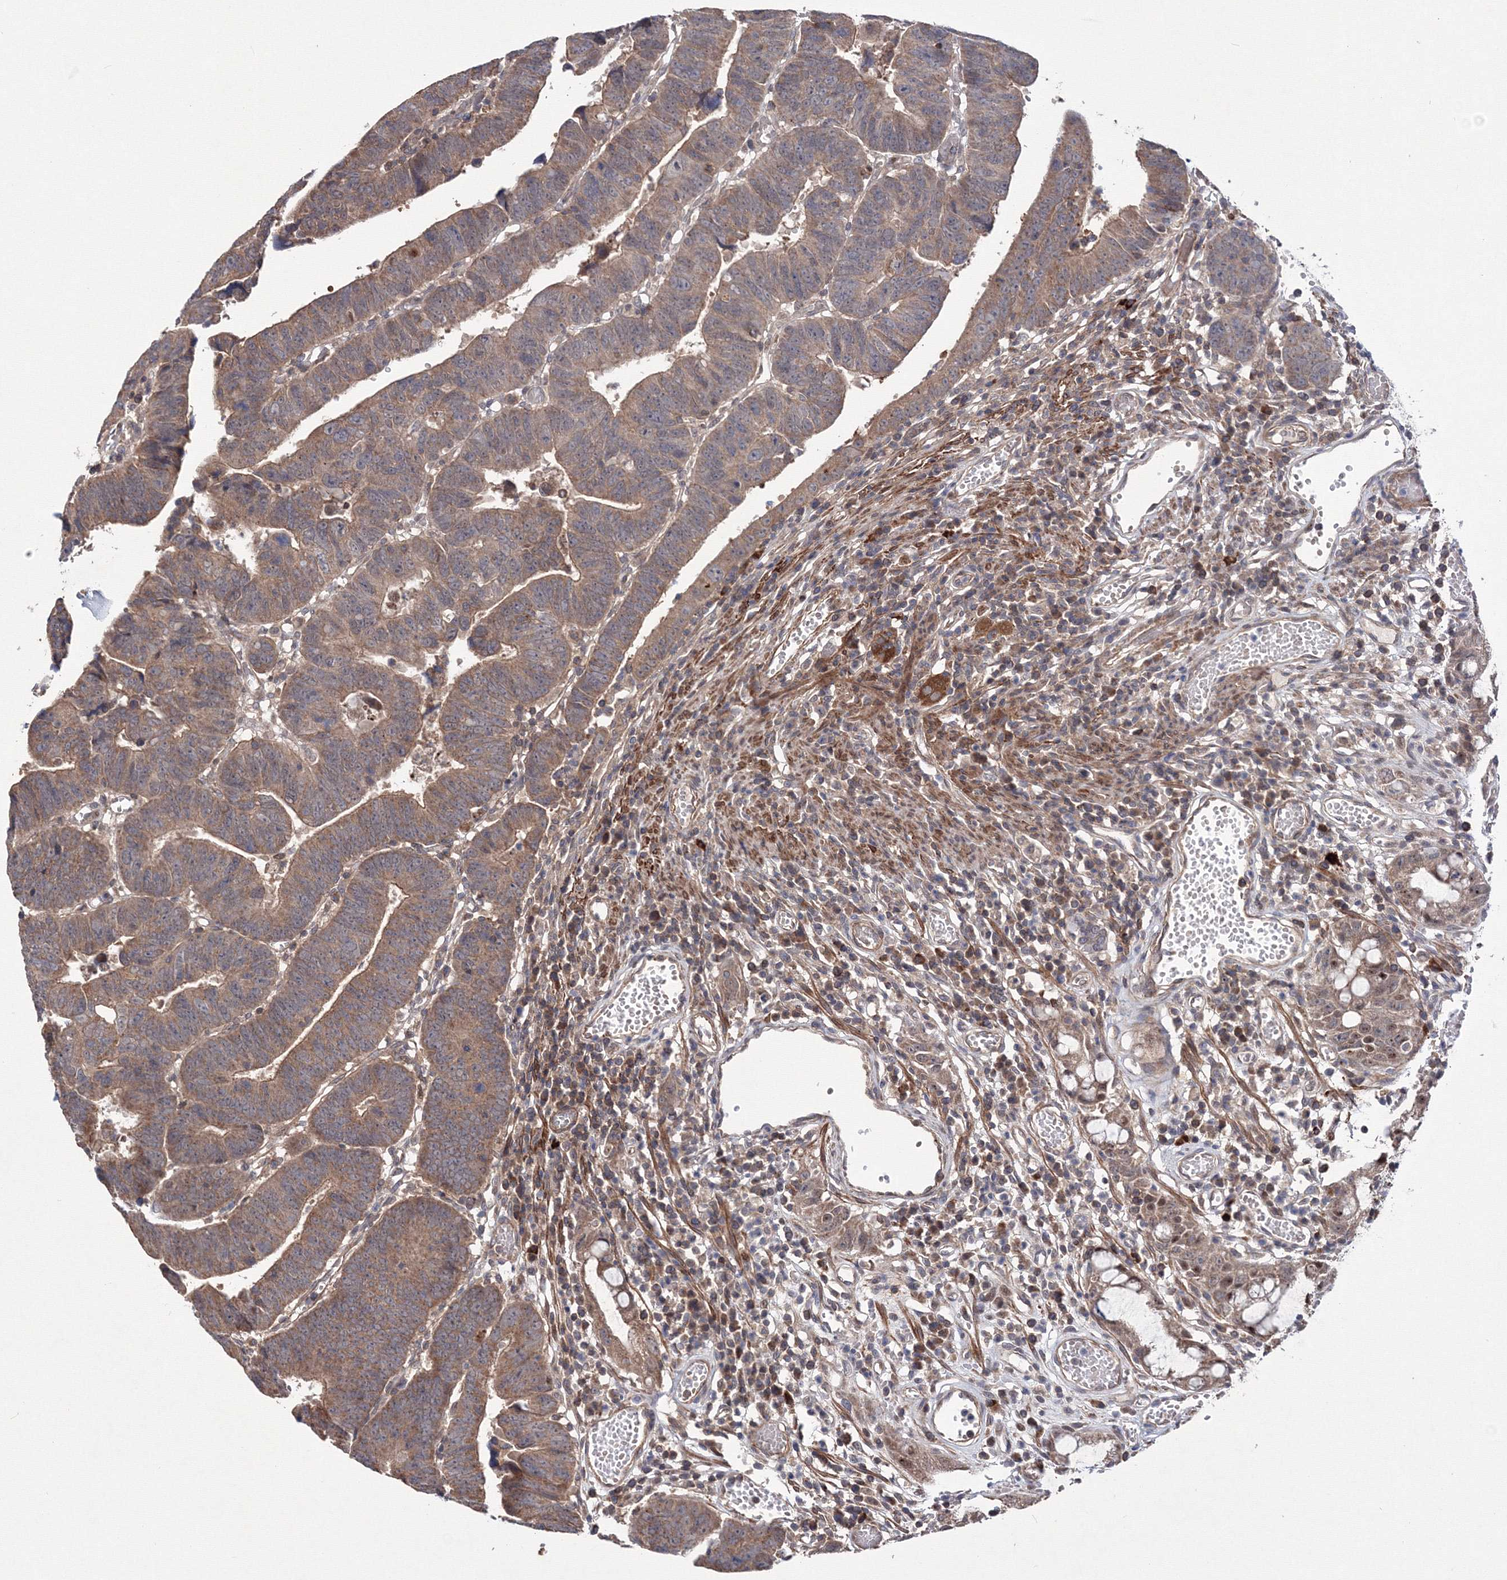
{"staining": {"intensity": "moderate", "quantity": ">75%", "location": "cytoplasmic/membranous"}, "tissue": "colorectal cancer", "cell_type": "Tumor cells", "image_type": "cancer", "snomed": [{"axis": "morphology", "description": "Adenocarcinoma, NOS"}, {"axis": "topography", "description": "Rectum"}], "caption": "A brown stain shows moderate cytoplasmic/membranous staining of a protein in human colorectal adenocarcinoma tumor cells.", "gene": "PPP2R2B", "patient": {"sex": "female", "age": 65}}